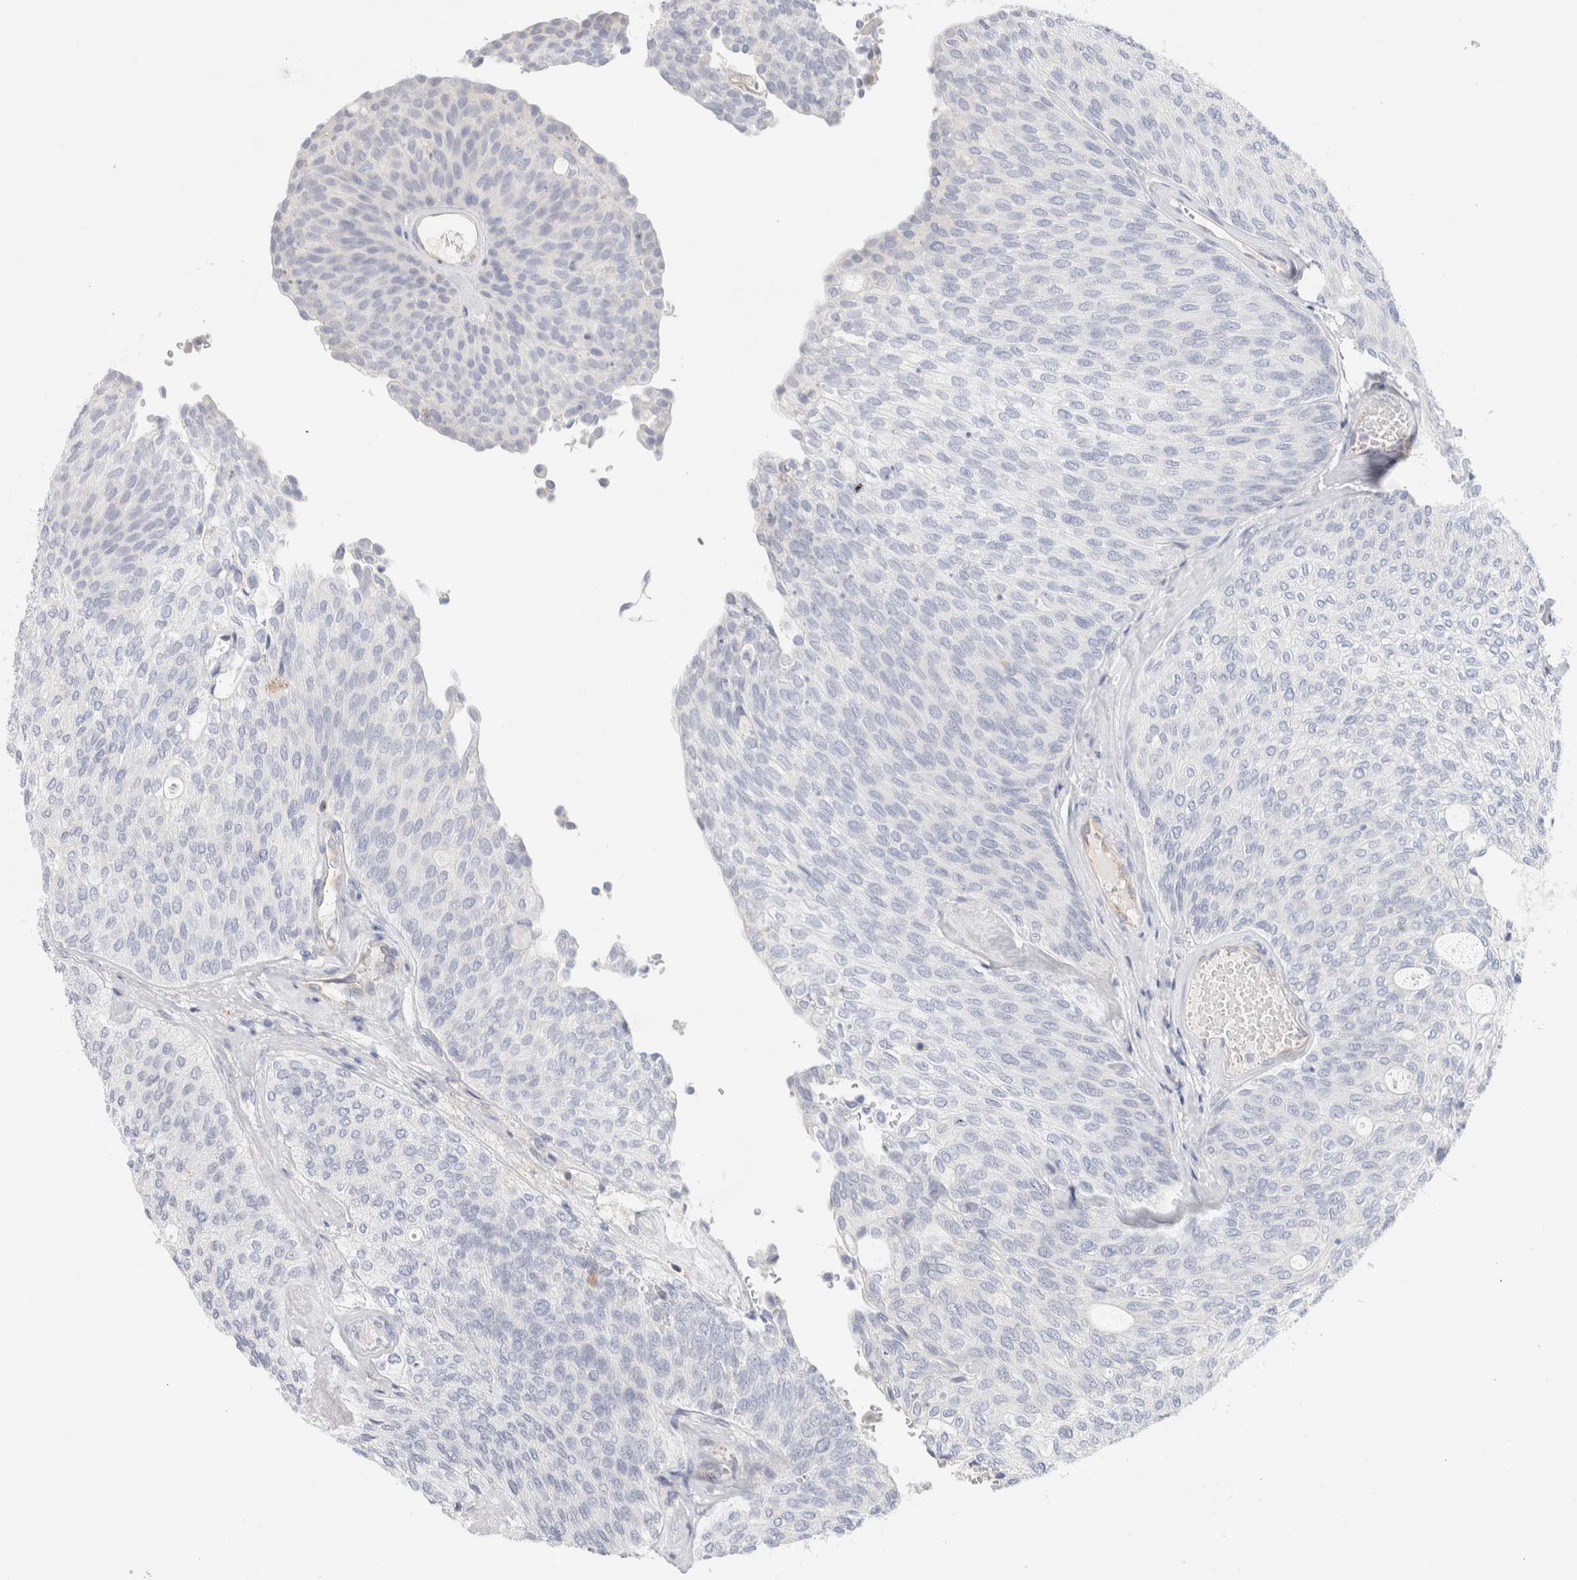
{"staining": {"intensity": "negative", "quantity": "none", "location": "none"}, "tissue": "urothelial cancer", "cell_type": "Tumor cells", "image_type": "cancer", "snomed": [{"axis": "morphology", "description": "Urothelial carcinoma, Low grade"}, {"axis": "topography", "description": "Urinary bladder"}], "caption": "Micrograph shows no significant protein staining in tumor cells of urothelial cancer.", "gene": "CSK", "patient": {"sex": "female", "age": 79}}